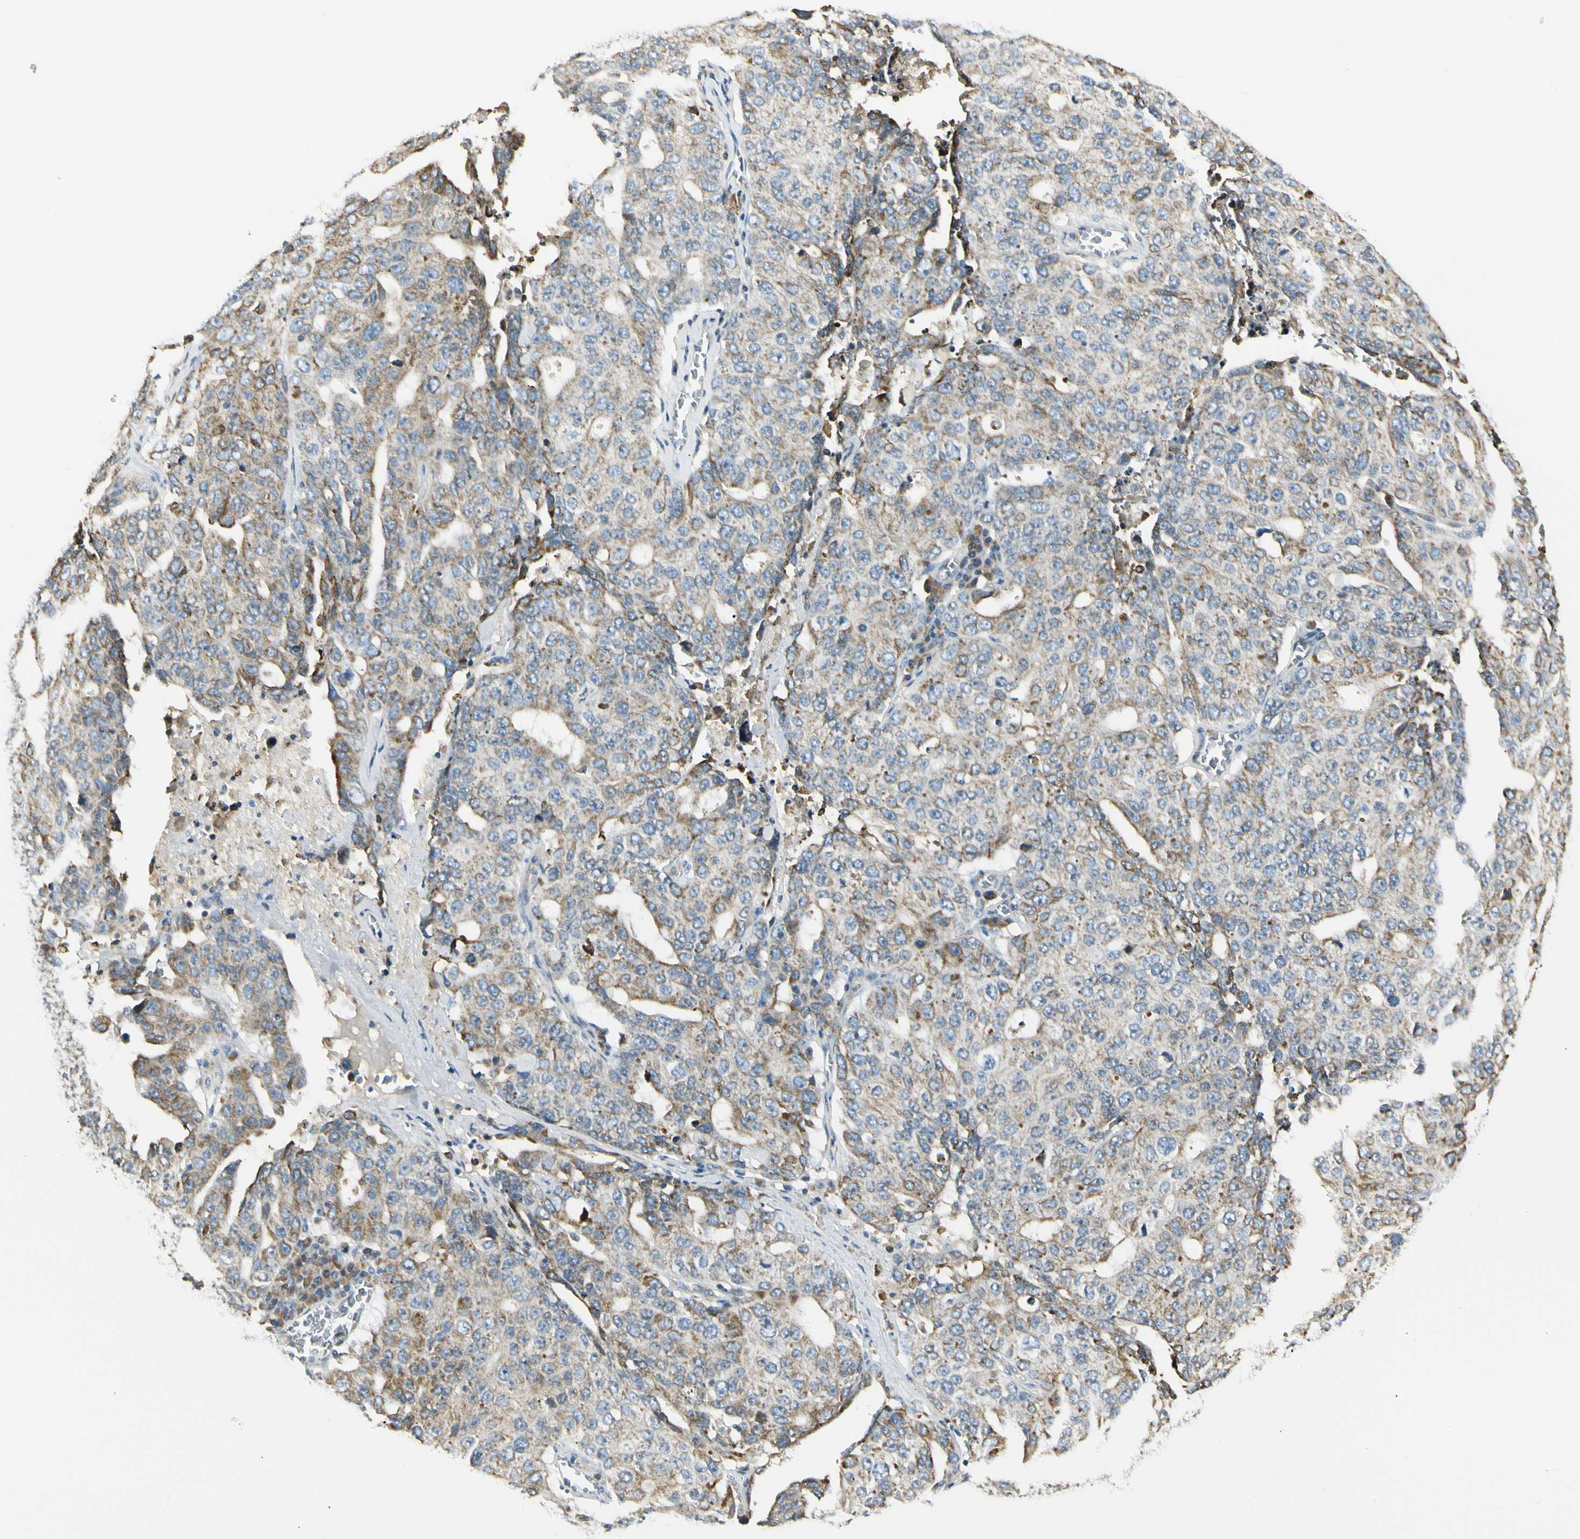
{"staining": {"intensity": "weak", "quantity": "25%-75%", "location": "cytoplasmic/membranous"}, "tissue": "ovarian cancer", "cell_type": "Tumor cells", "image_type": "cancer", "snomed": [{"axis": "morphology", "description": "Carcinoma, endometroid"}, {"axis": "topography", "description": "Ovary"}], "caption": "IHC (DAB (3,3'-diaminobenzidine)) staining of human ovarian endometroid carcinoma reveals weak cytoplasmic/membranous protein staining in about 25%-75% of tumor cells. (DAB (3,3'-diaminobenzidine) = brown stain, brightfield microscopy at high magnification).", "gene": "TNFSF11", "patient": {"sex": "female", "age": 62}}